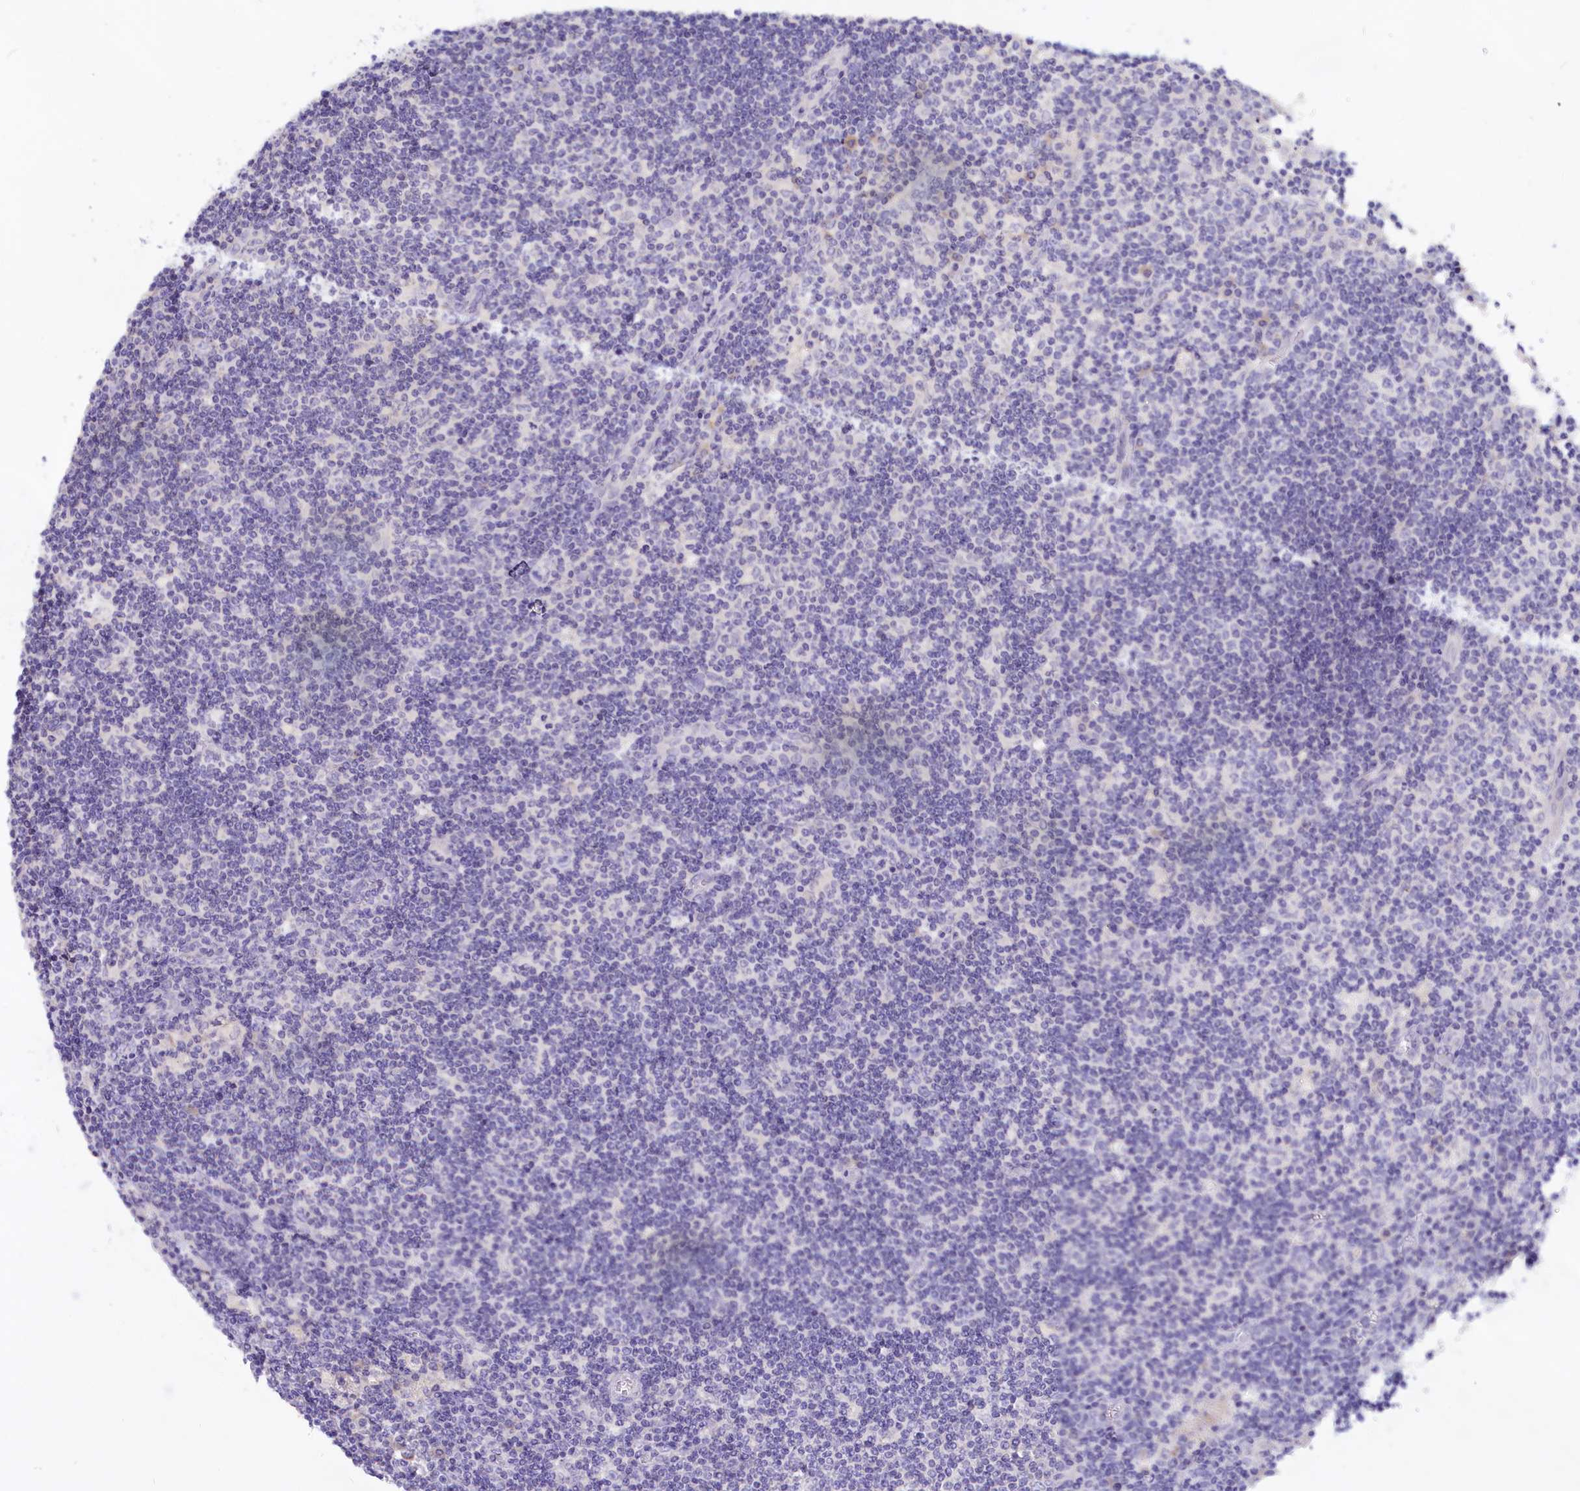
{"staining": {"intensity": "negative", "quantity": "none", "location": "none"}, "tissue": "lymph node", "cell_type": "Germinal center cells", "image_type": "normal", "snomed": [{"axis": "morphology", "description": "Normal tissue, NOS"}, {"axis": "topography", "description": "Lymph node"}], "caption": "IHC histopathology image of unremarkable lymph node: human lymph node stained with DAB exhibits no significant protein positivity in germinal center cells. (DAB (3,3'-diaminobenzidine) IHC, high magnification).", "gene": "ADGRA1", "patient": {"sex": "male", "age": 58}}